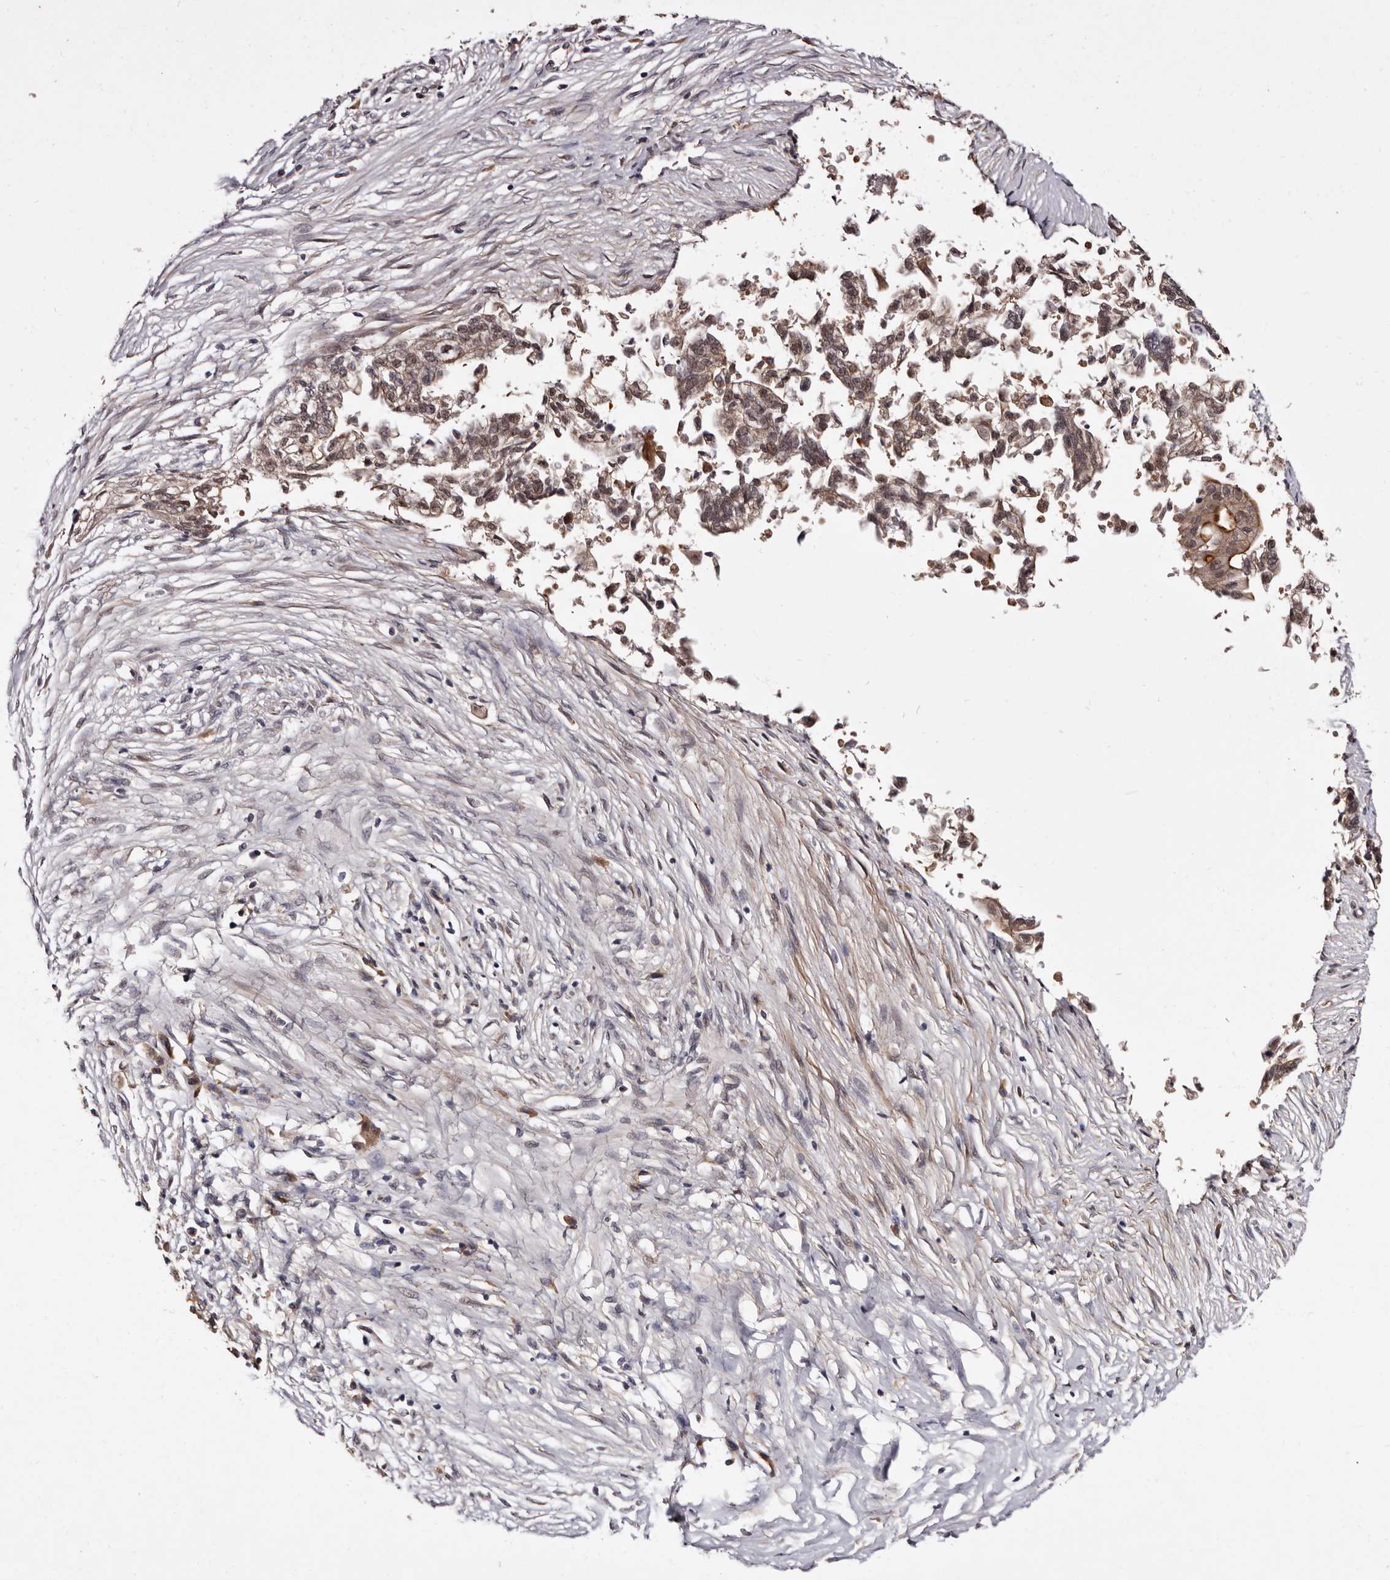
{"staining": {"intensity": "moderate", "quantity": "<25%", "location": "cytoplasmic/membranous"}, "tissue": "pancreatic cancer", "cell_type": "Tumor cells", "image_type": "cancer", "snomed": [{"axis": "morphology", "description": "Adenocarcinoma, NOS"}, {"axis": "topography", "description": "Pancreas"}], "caption": "An immunohistochemistry (IHC) micrograph of tumor tissue is shown. Protein staining in brown highlights moderate cytoplasmic/membranous positivity in pancreatic cancer within tumor cells.", "gene": "LANCL2", "patient": {"sex": "male", "age": 72}}